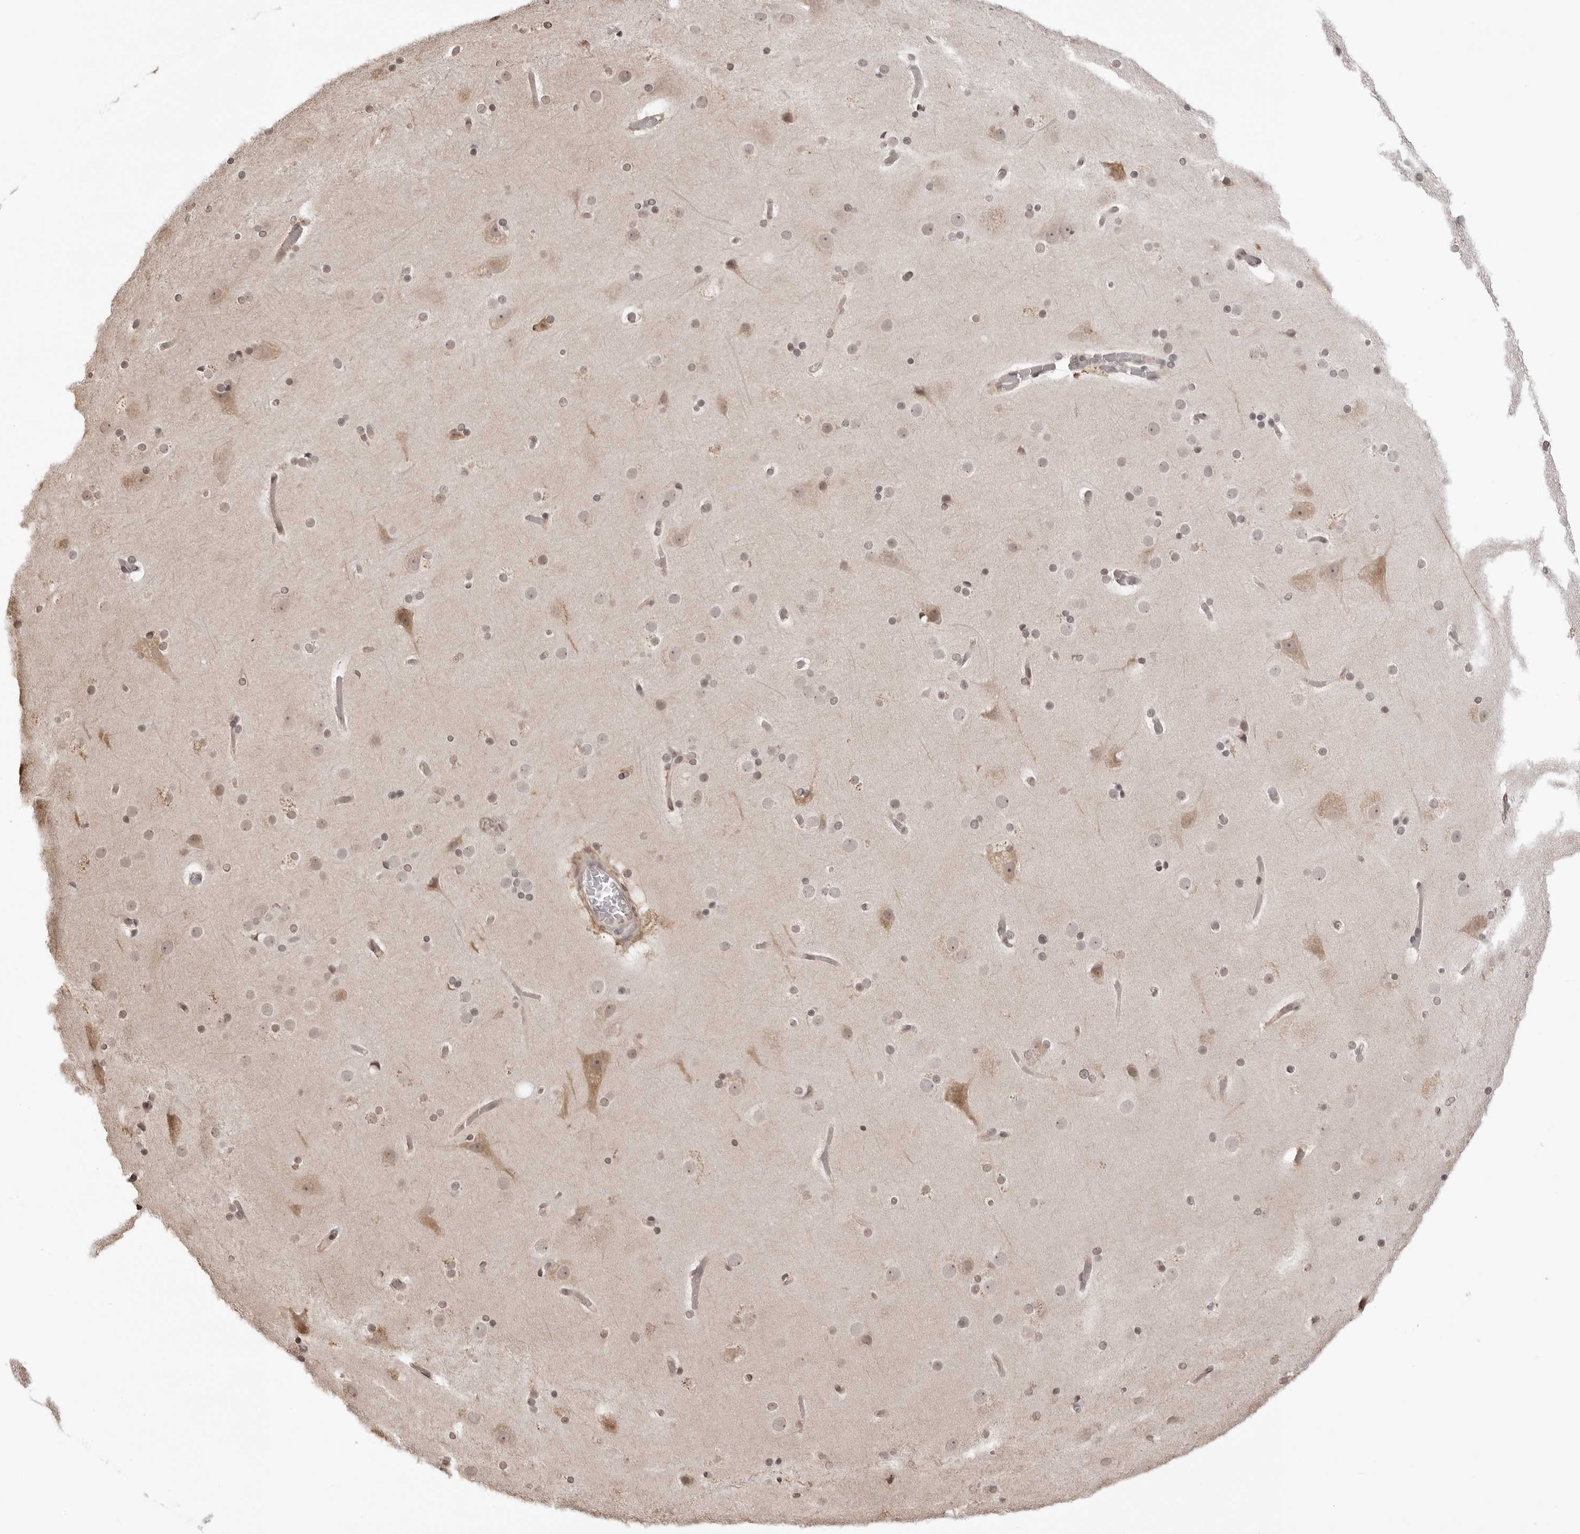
{"staining": {"intensity": "negative", "quantity": "none", "location": "none"}, "tissue": "cerebral cortex", "cell_type": "Endothelial cells", "image_type": "normal", "snomed": [{"axis": "morphology", "description": "Normal tissue, NOS"}, {"axis": "topography", "description": "Cerebral cortex"}], "caption": "A photomicrograph of cerebral cortex stained for a protein displays no brown staining in endothelial cells.", "gene": "ZC3H11A", "patient": {"sex": "male", "age": 57}}